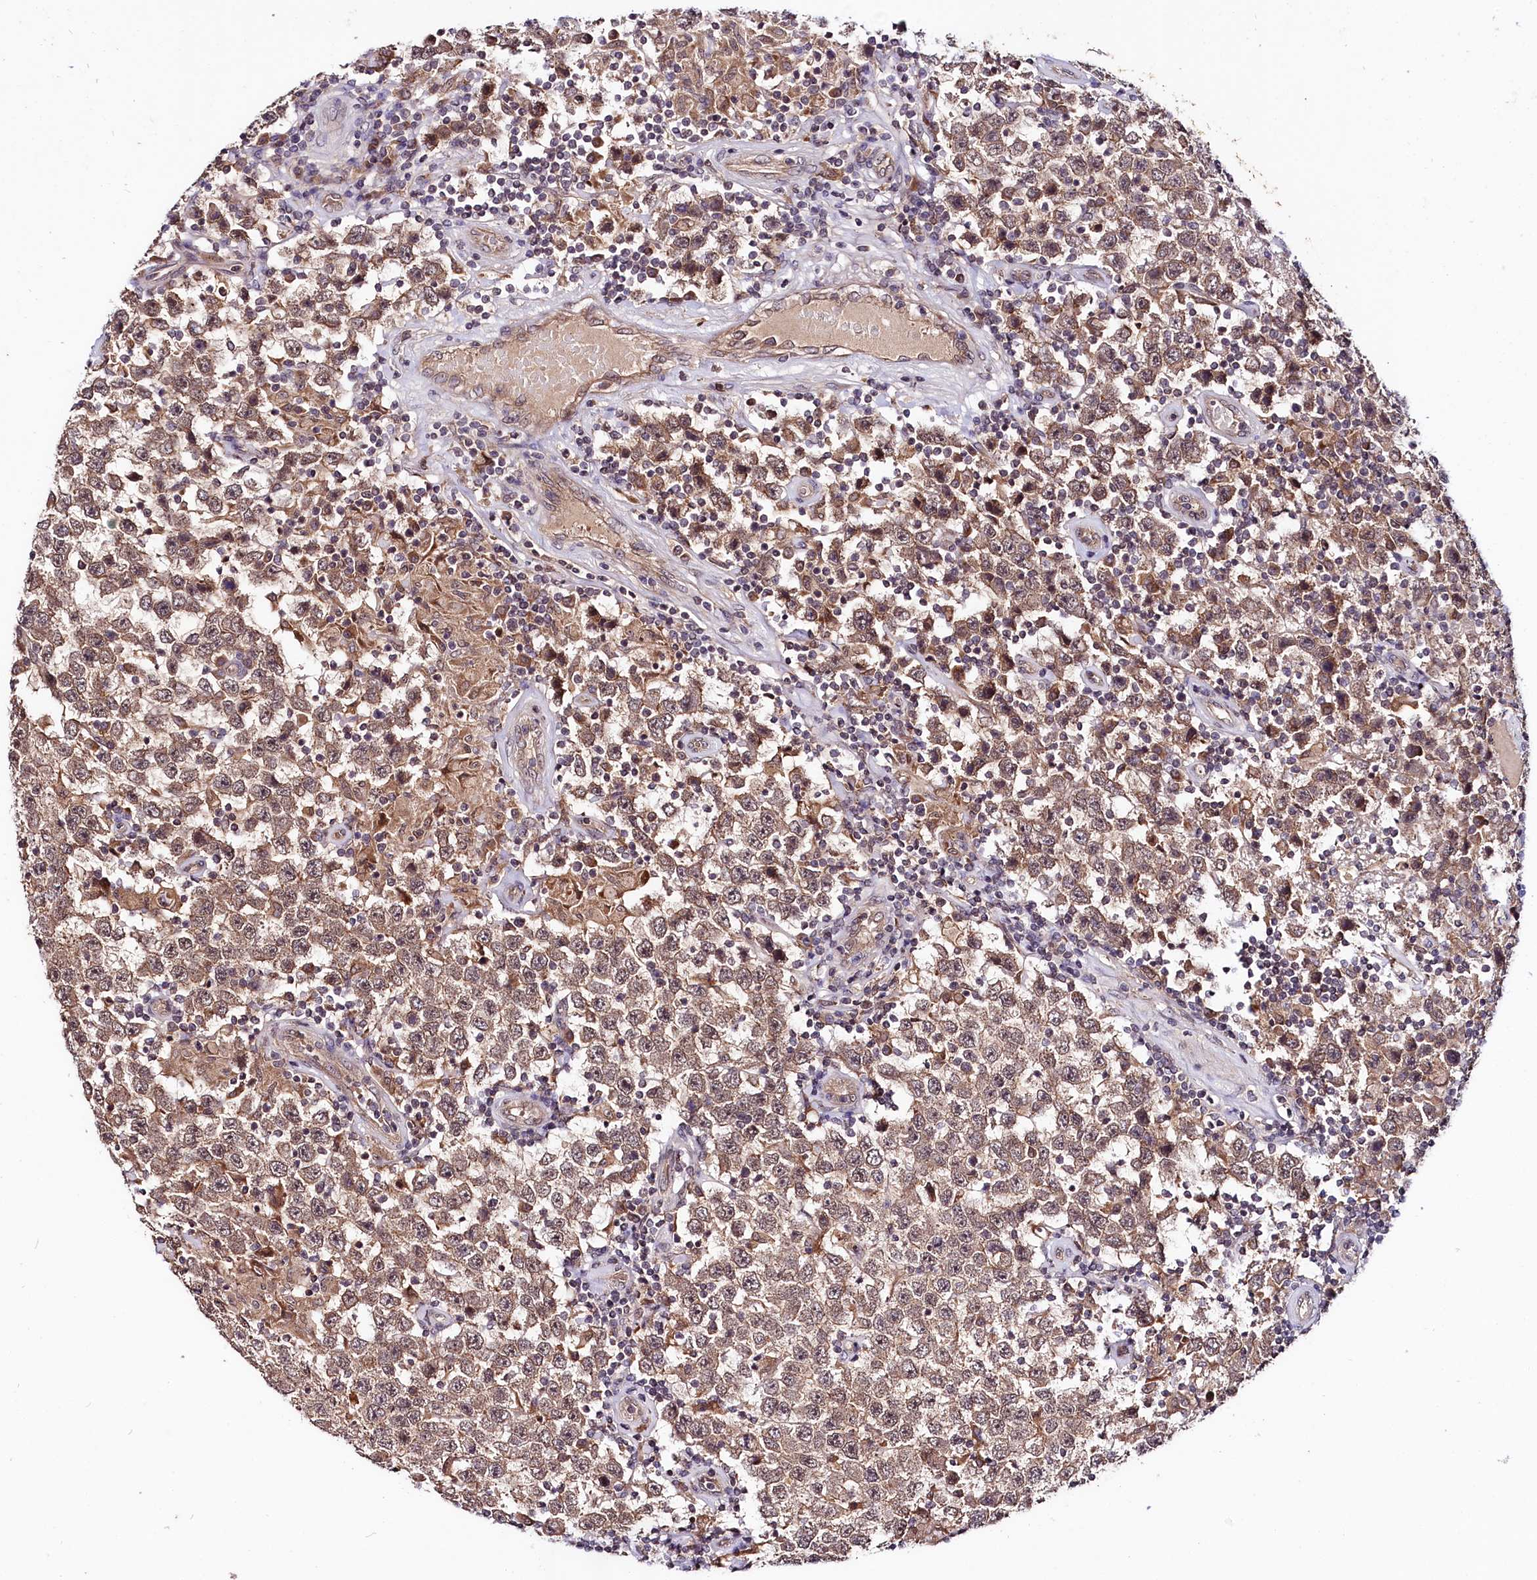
{"staining": {"intensity": "moderate", "quantity": ">75%", "location": "cytoplasmic/membranous,nuclear"}, "tissue": "testis cancer", "cell_type": "Tumor cells", "image_type": "cancer", "snomed": [{"axis": "morphology", "description": "Normal tissue, NOS"}, {"axis": "morphology", "description": "Urothelial carcinoma, High grade"}, {"axis": "morphology", "description": "Seminoma, NOS"}, {"axis": "morphology", "description": "Carcinoma, Embryonal, NOS"}, {"axis": "topography", "description": "Urinary bladder"}, {"axis": "topography", "description": "Testis"}], "caption": "Tumor cells demonstrate medium levels of moderate cytoplasmic/membranous and nuclear staining in approximately >75% of cells in testis cancer (urothelial carcinoma (high-grade)).", "gene": "UBE3A", "patient": {"sex": "male", "age": 41}}